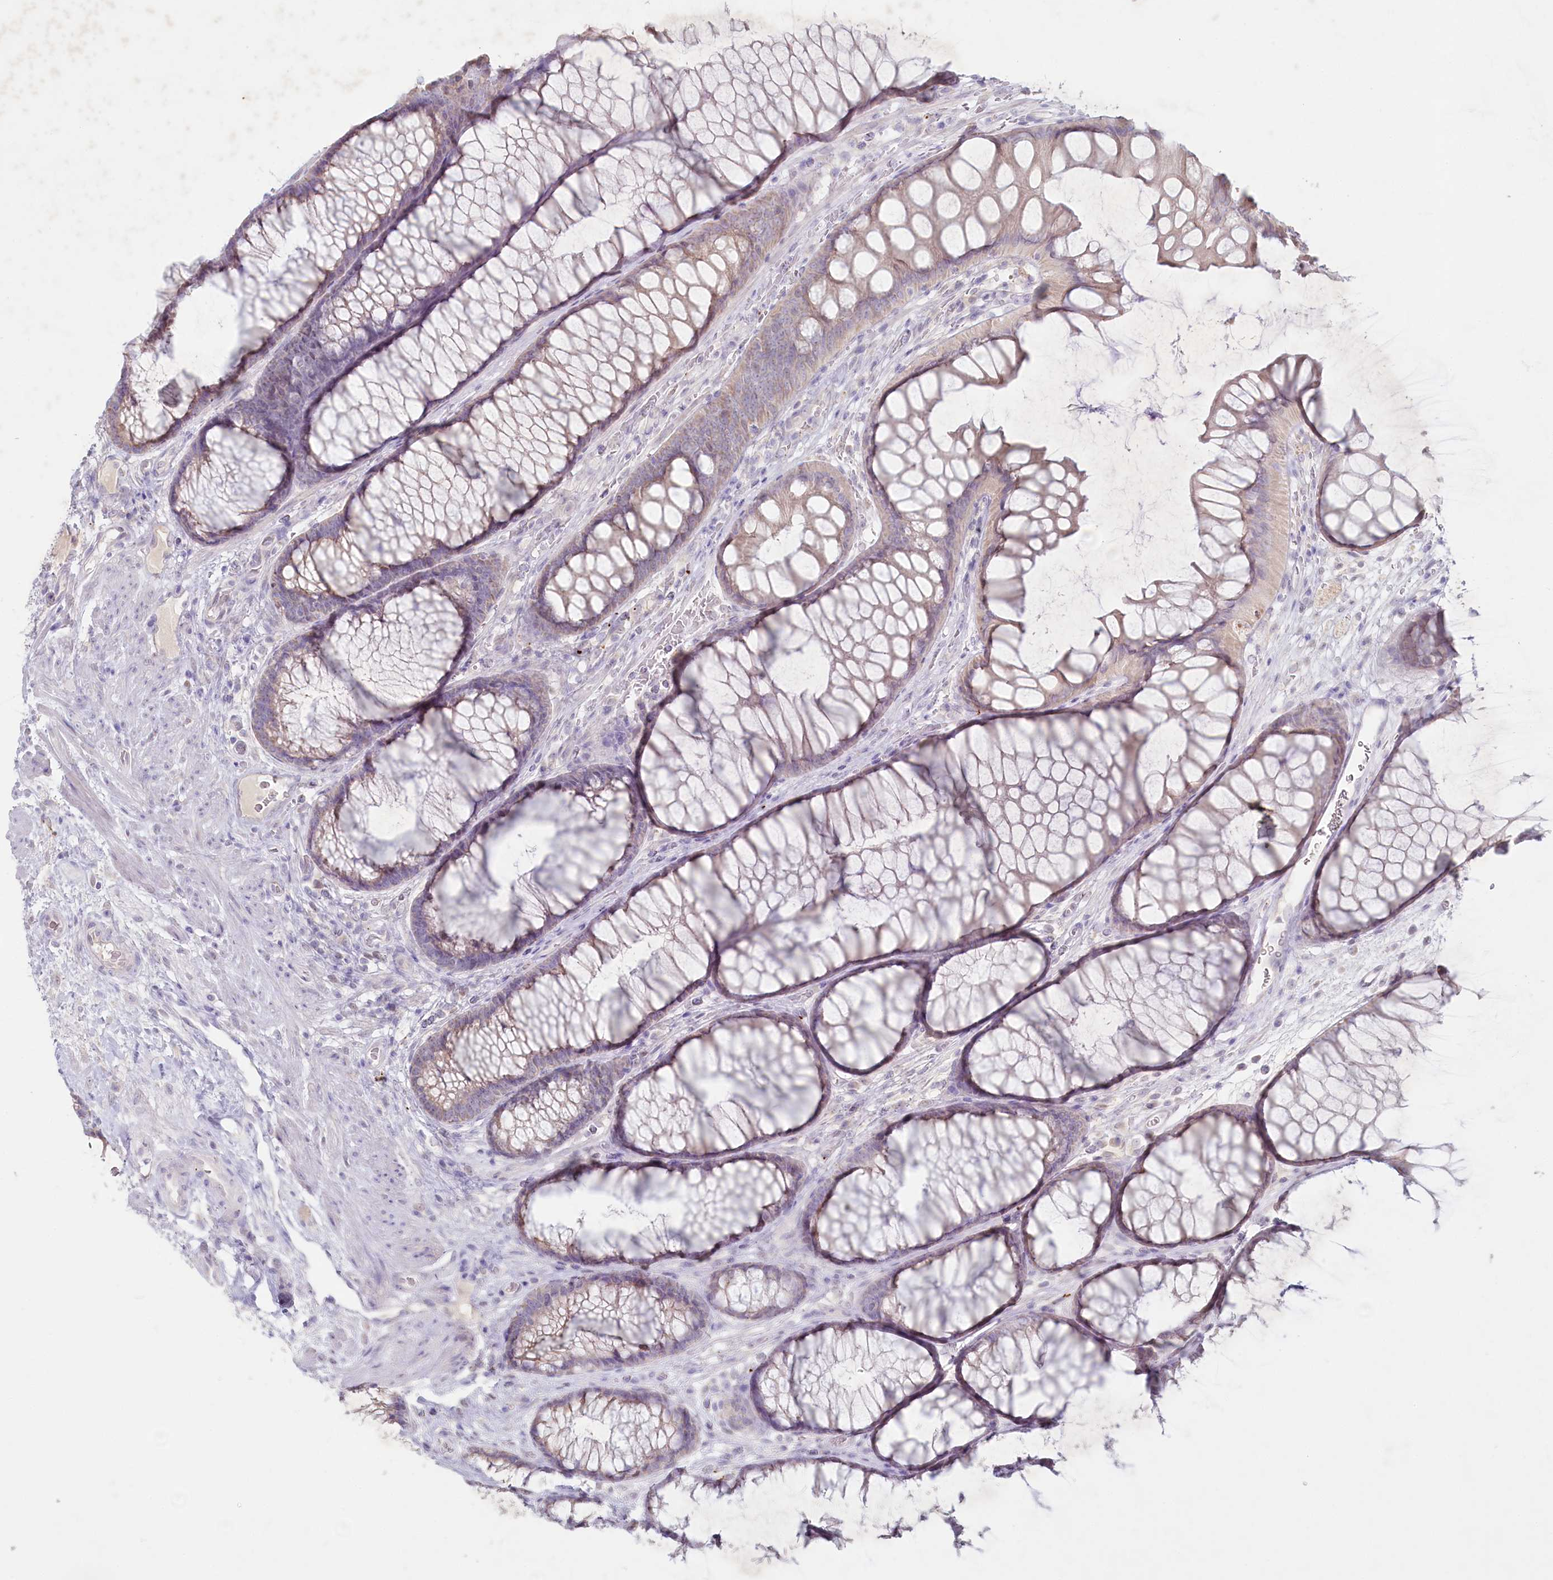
{"staining": {"intensity": "negative", "quantity": "none", "location": "none"}, "tissue": "colon", "cell_type": "Endothelial cells", "image_type": "normal", "snomed": [{"axis": "morphology", "description": "Normal tissue, NOS"}, {"axis": "topography", "description": "Colon"}], "caption": "The micrograph exhibits no staining of endothelial cells in benign colon.", "gene": "PSAPL1", "patient": {"sex": "female", "age": 82}}